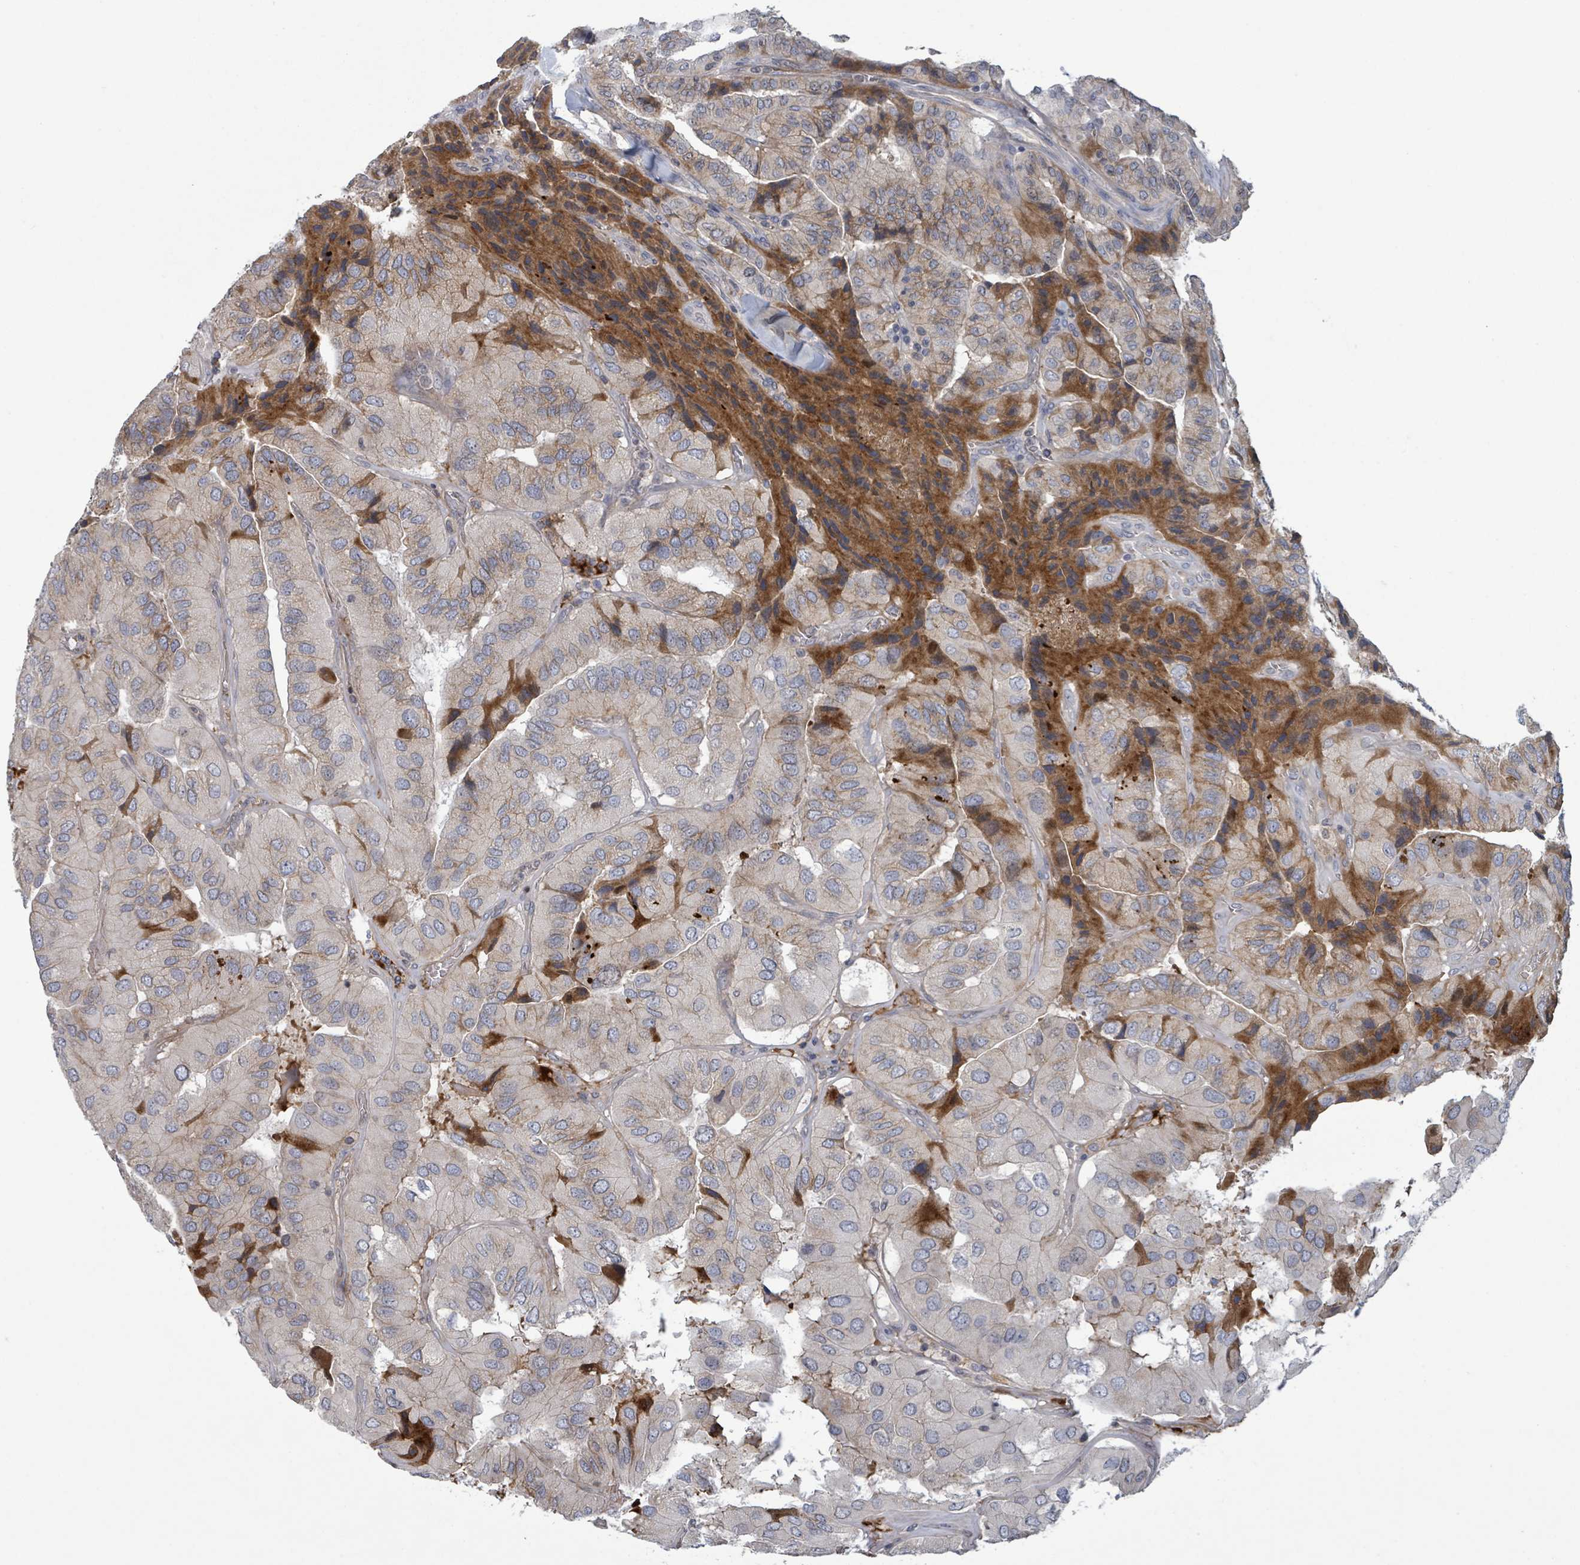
{"staining": {"intensity": "moderate", "quantity": "<25%", "location": "cytoplasmic/membranous"}, "tissue": "thyroid cancer", "cell_type": "Tumor cells", "image_type": "cancer", "snomed": [{"axis": "morphology", "description": "Normal tissue, NOS"}, {"axis": "morphology", "description": "Papillary adenocarcinoma, NOS"}, {"axis": "topography", "description": "Thyroid gland"}], "caption": "Thyroid cancer tissue reveals moderate cytoplasmic/membranous positivity in about <25% of tumor cells, visualized by immunohistochemistry.", "gene": "GRM8", "patient": {"sex": "female", "age": 59}}